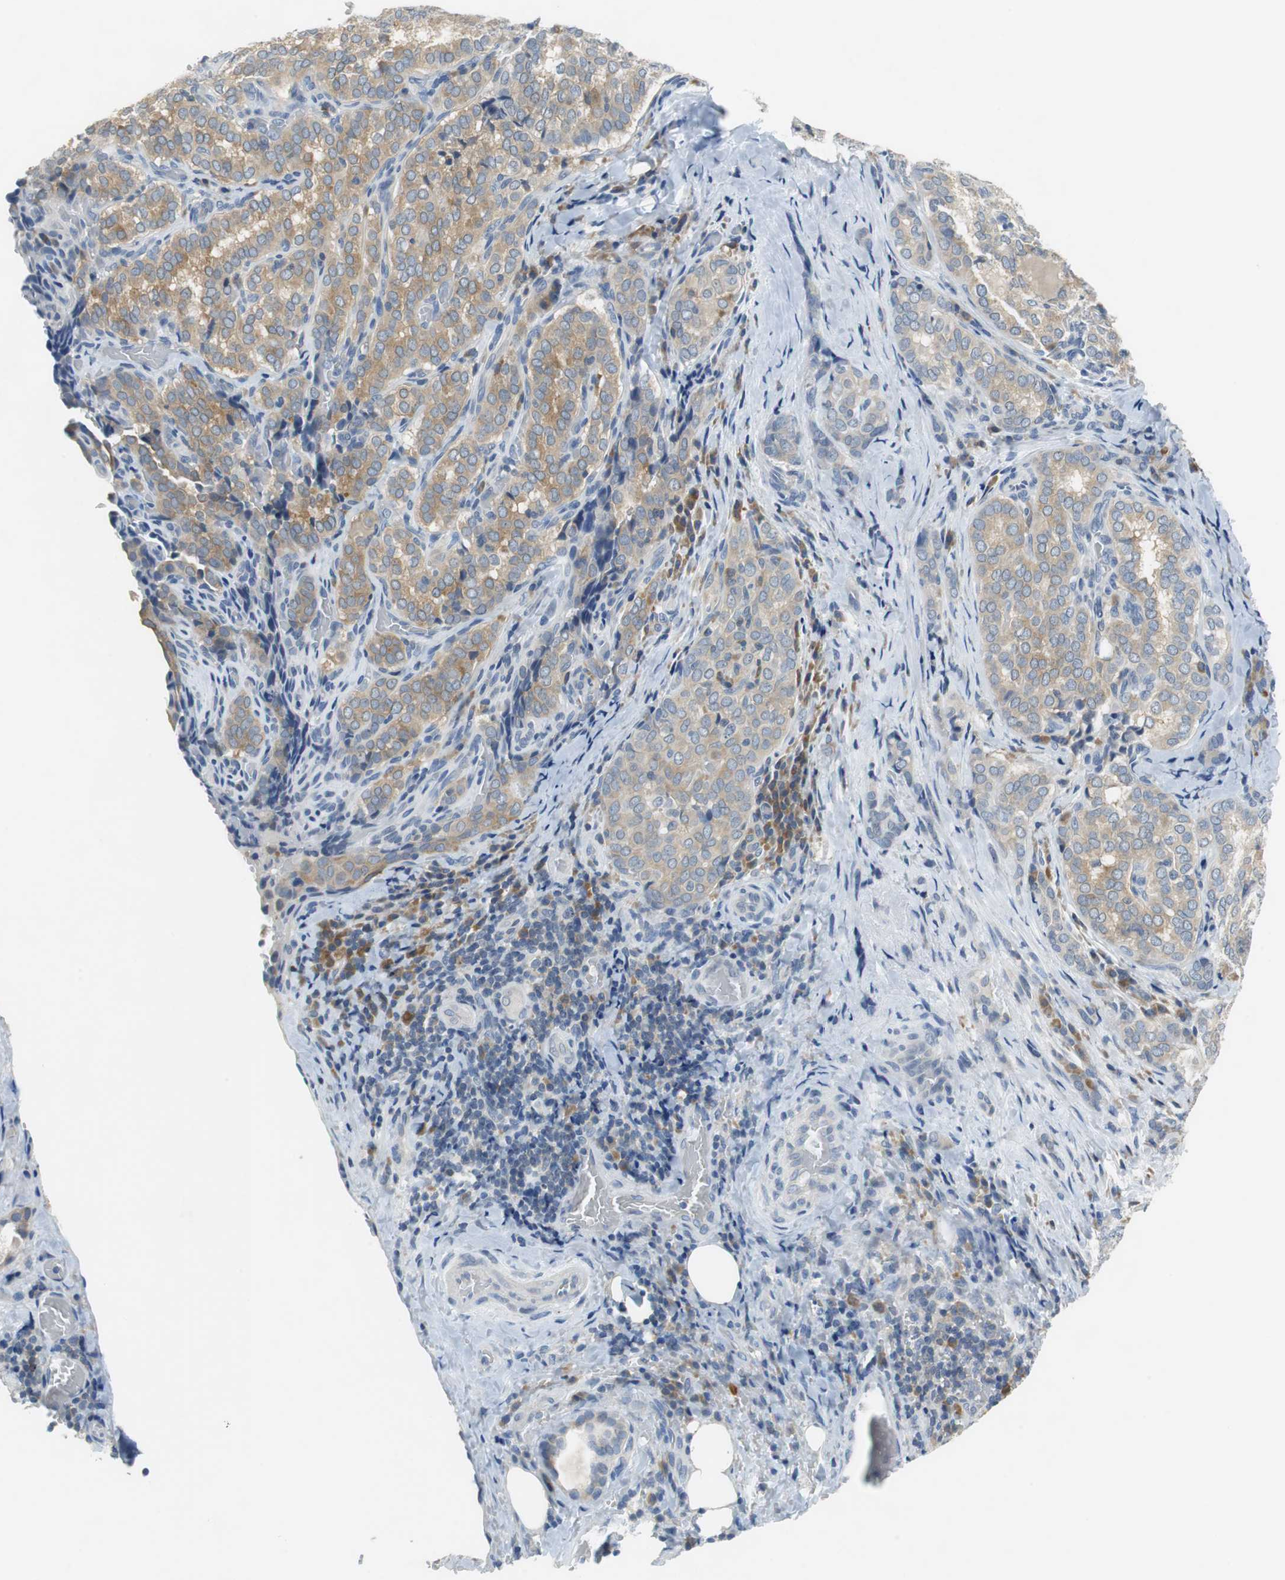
{"staining": {"intensity": "moderate", "quantity": ">75%", "location": "cytoplasmic/membranous"}, "tissue": "thyroid cancer", "cell_type": "Tumor cells", "image_type": "cancer", "snomed": [{"axis": "morphology", "description": "Papillary adenocarcinoma, NOS"}, {"axis": "topography", "description": "Thyroid gland"}], "caption": "The micrograph exhibits immunohistochemical staining of thyroid papillary adenocarcinoma. There is moderate cytoplasmic/membranous expression is appreciated in about >75% of tumor cells. The staining was performed using DAB, with brown indicating positive protein expression. Nuclei are stained blue with hematoxylin.", "gene": "GLCCI1", "patient": {"sex": "female", "age": 30}}